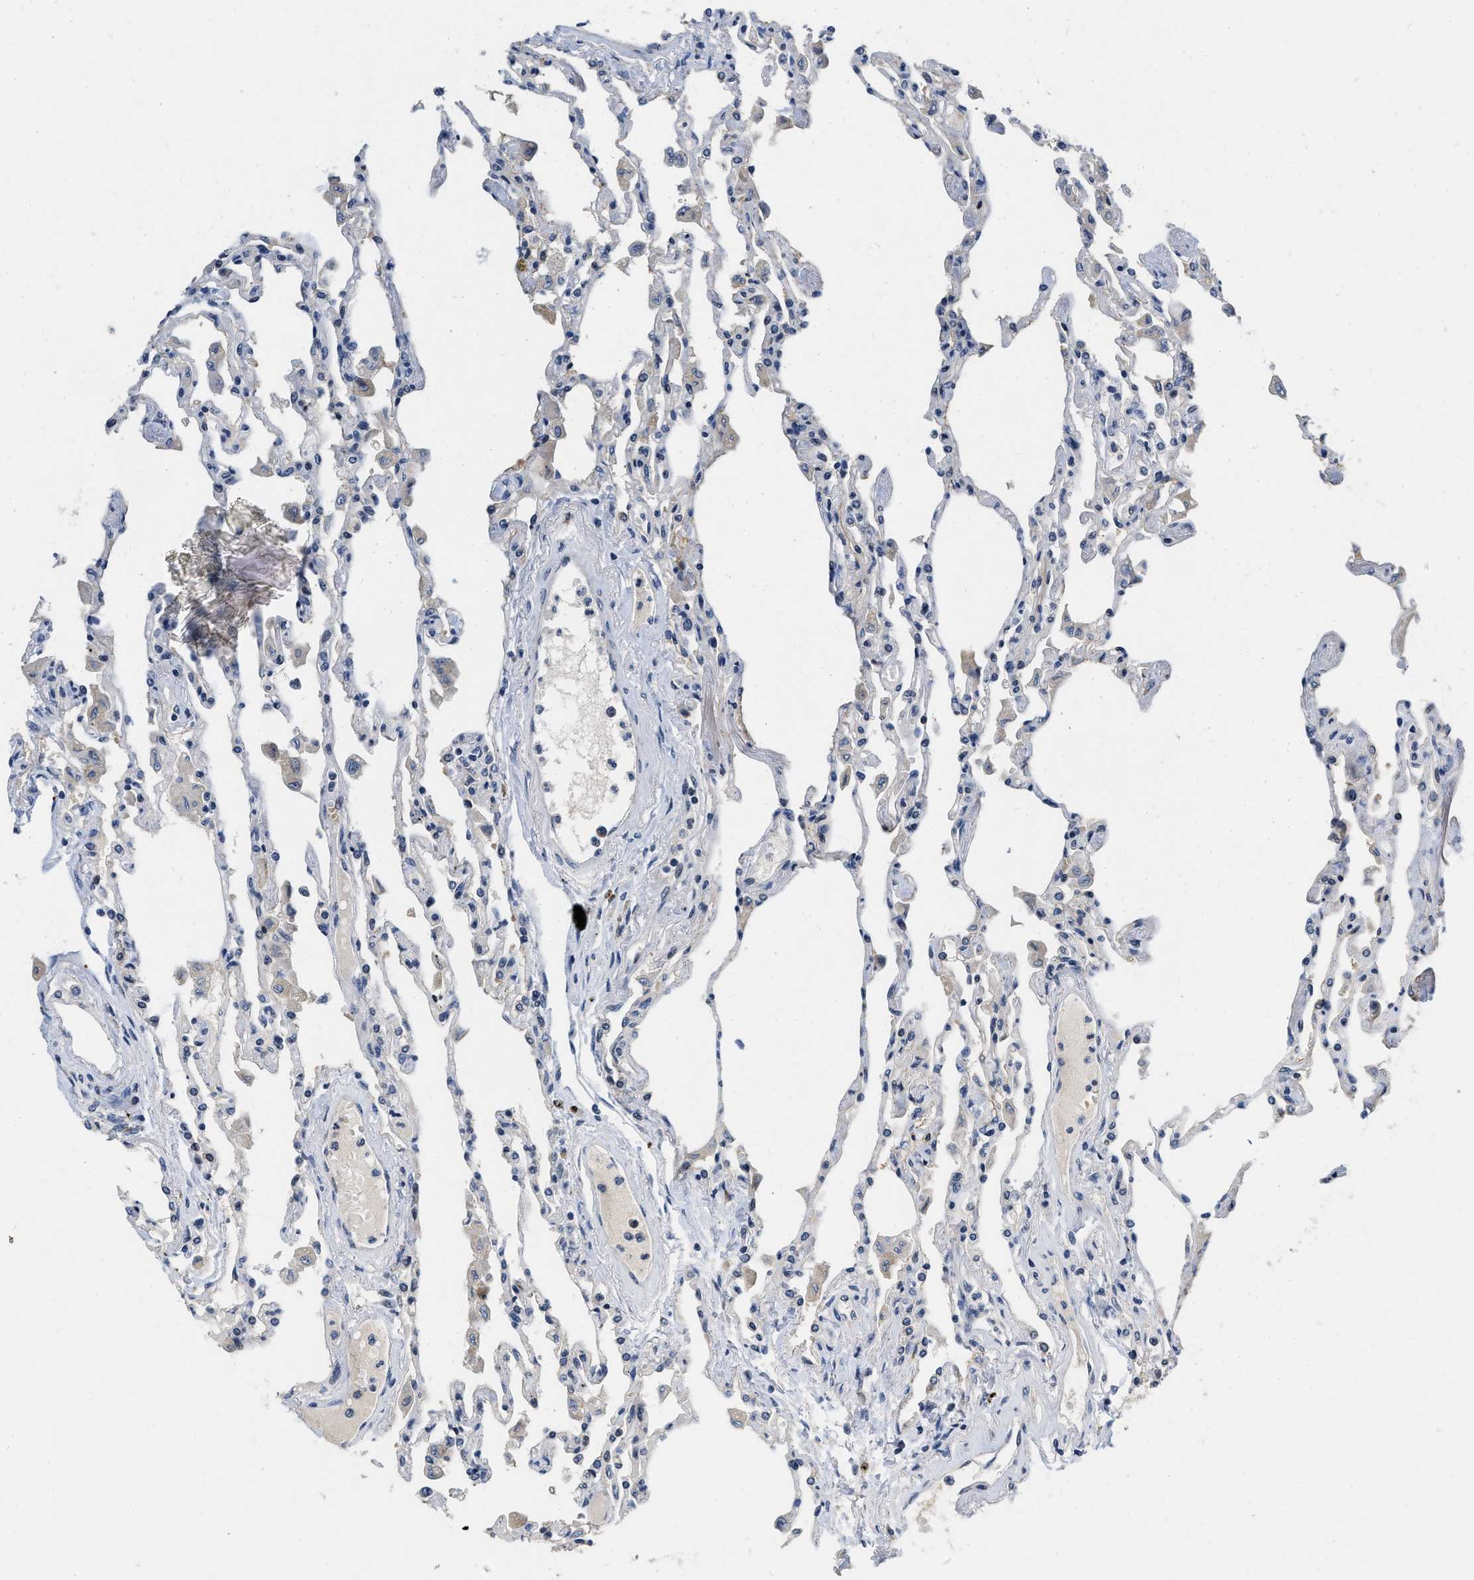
{"staining": {"intensity": "negative", "quantity": "none", "location": "none"}, "tissue": "lung", "cell_type": "Alveolar cells", "image_type": "normal", "snomed": [{"axis": "morphology", "description": "Normal tissue, NOS"}, {"axis": "topography", "description": "Bronchus"}, {"axis": "topography", "description": "Lung"}], "caption": "Immunohistochemical staining of unremarkable lung reveals no significant positivity in alveolar cells. (DAB immunohistochemistry, high magnification).", "gene": "VIP", "patient": {"sex": "female", "age": 49}}